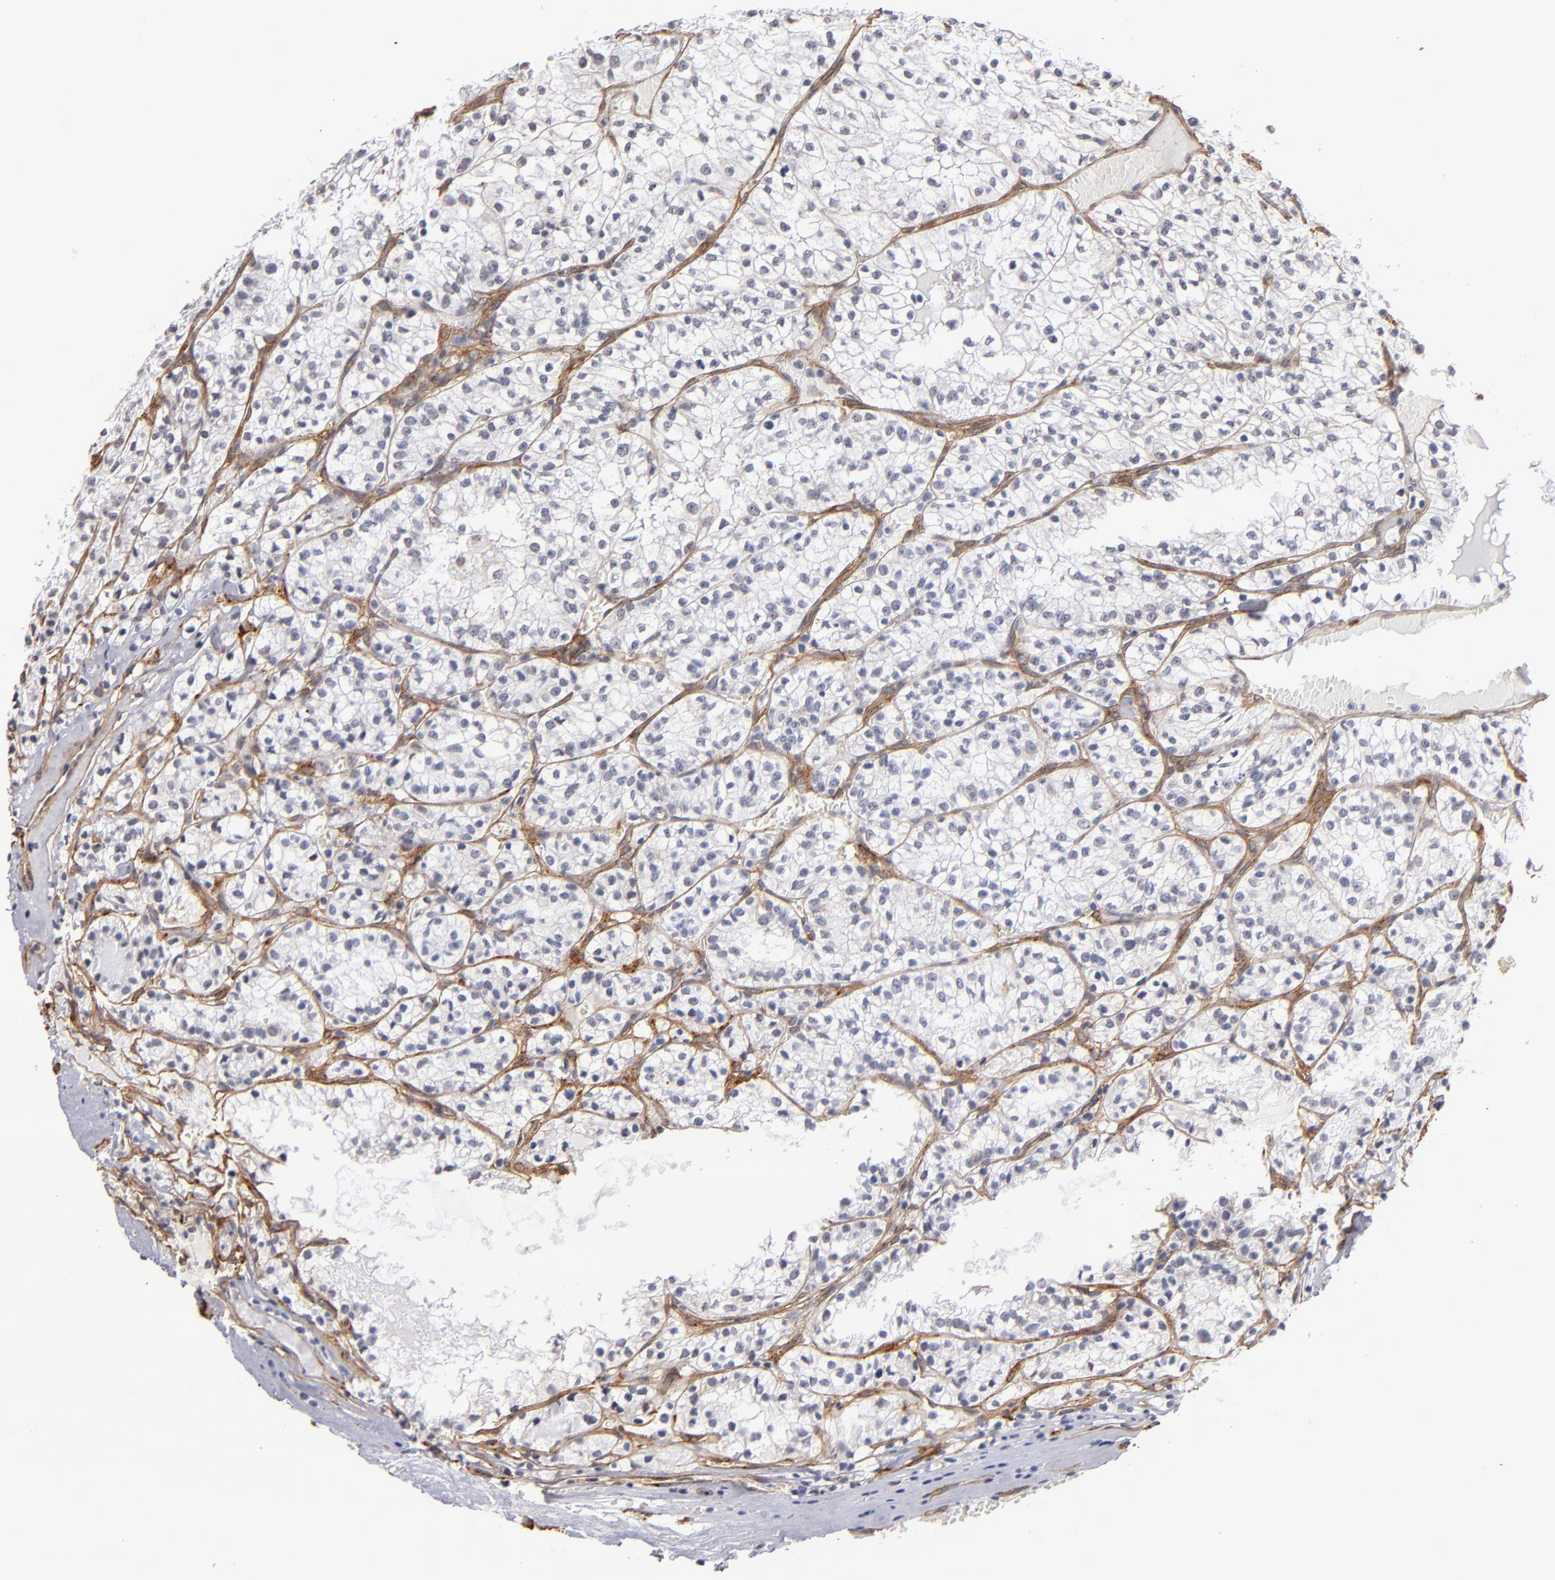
{"staining": {"intensity": "negative", "quantity": "none", "location": "none"}, "tissue": "renal cancer", "cell_type": "Tumor cells", "image_type": "cancer", "snomed": [{"axis": "morphology", "description": "Adenocarcinoma, NOS"}, {"axis": "topography", "description": "Kidney"}], "caption": "Photomicrograph shows no significant protein staining in tumor cells of renal cancer.", "gene": "LAMC1", "patient": {"sex": "male", "age": 61}}